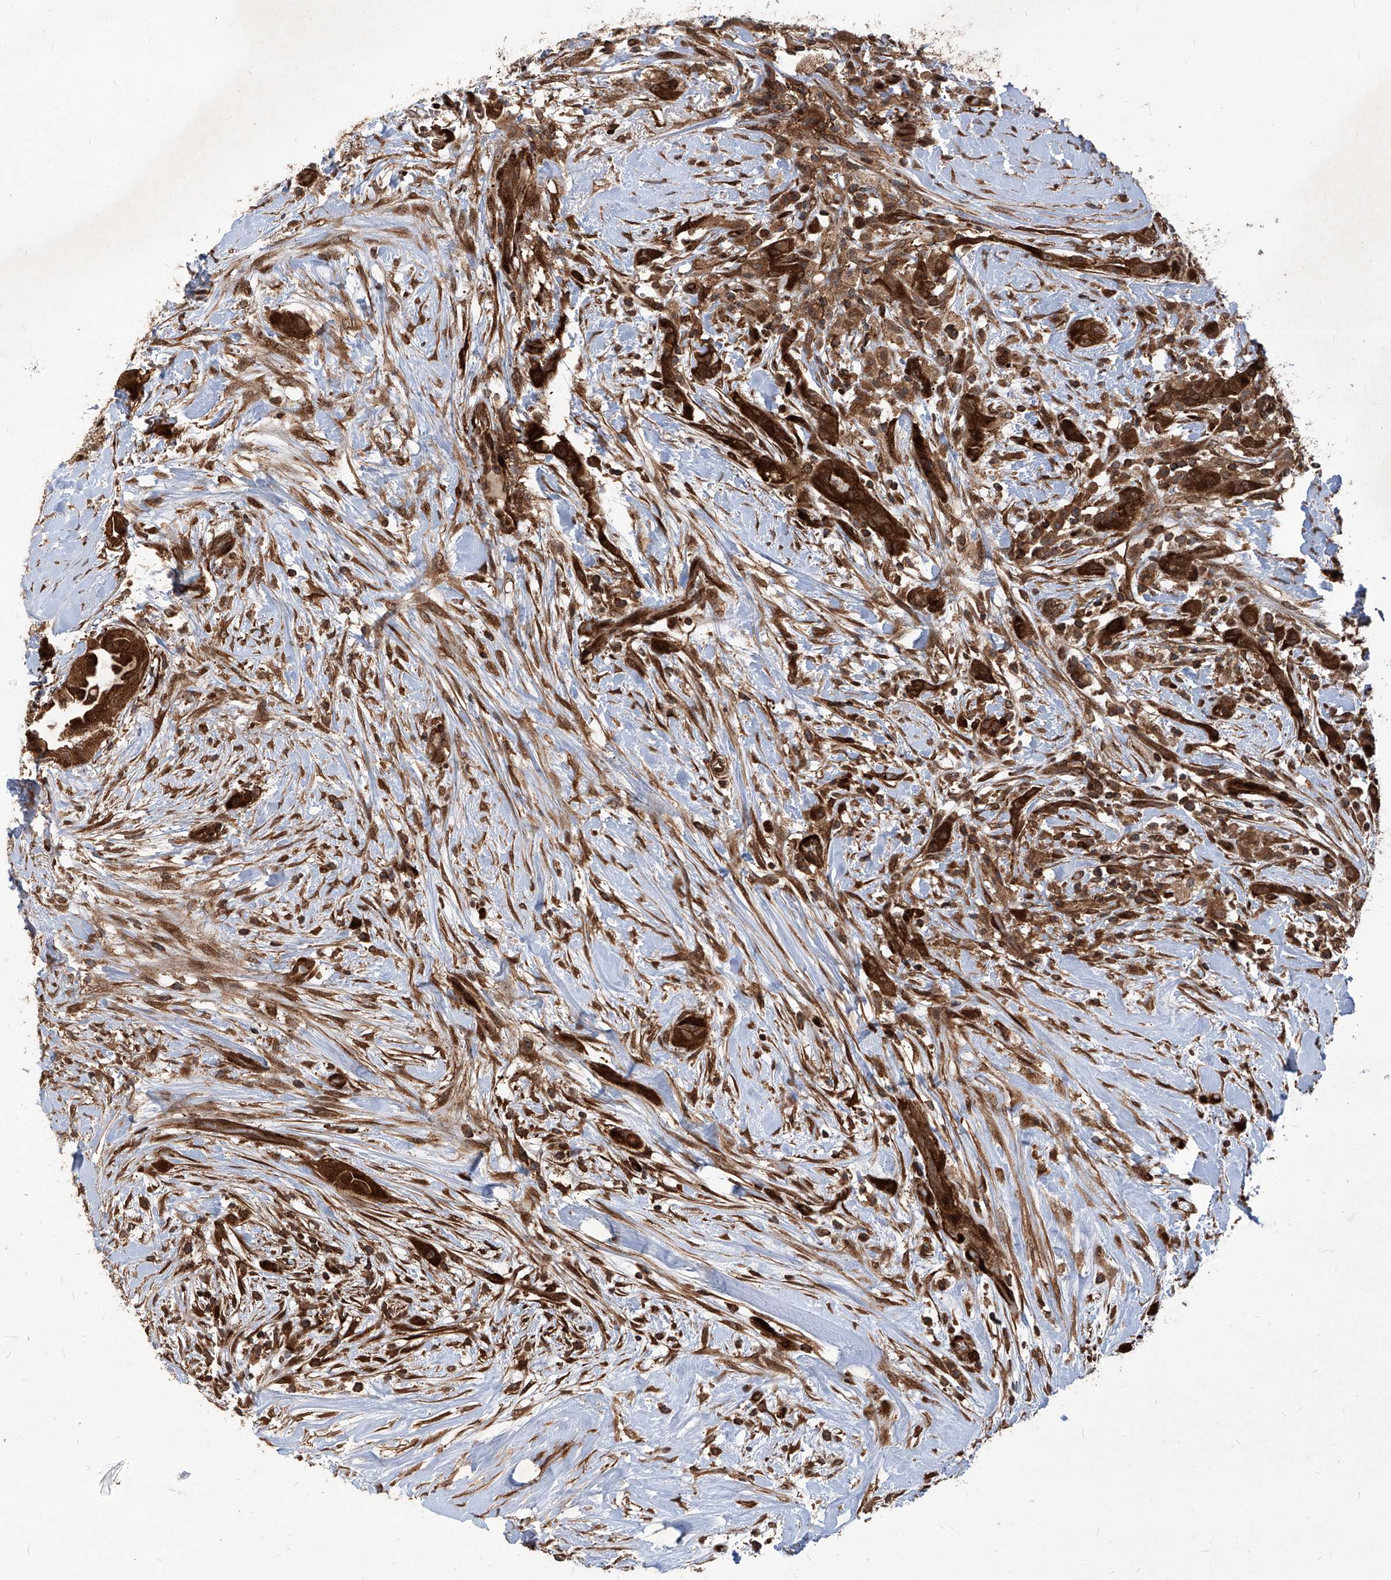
{"staining": {"intensity": "strong", "quantity": ">75%", "location": "cytoplasmic/membranous,nuclear"}, "tissue": "thyroid cancer", "cell_type": "Tumor cells", "image_type": "cancer", "snomed": [{"axis": "morphology", "description": "Papillary adenocarcinoma, NOS"}, {"axis": "topography", "description": "Thyroid gland"}], "caption": "This photomicrograph shows papillary adenocarcinoma (thyroid) stained with IHC to label a protein in brown. The cytoplasmic/membranous and nuclear of tumor cells show strong positivity for the protein. Nuclei are counter-stained blue.", "gene": "MAGED2", "patient": {"sex": "female", "age": 59}}